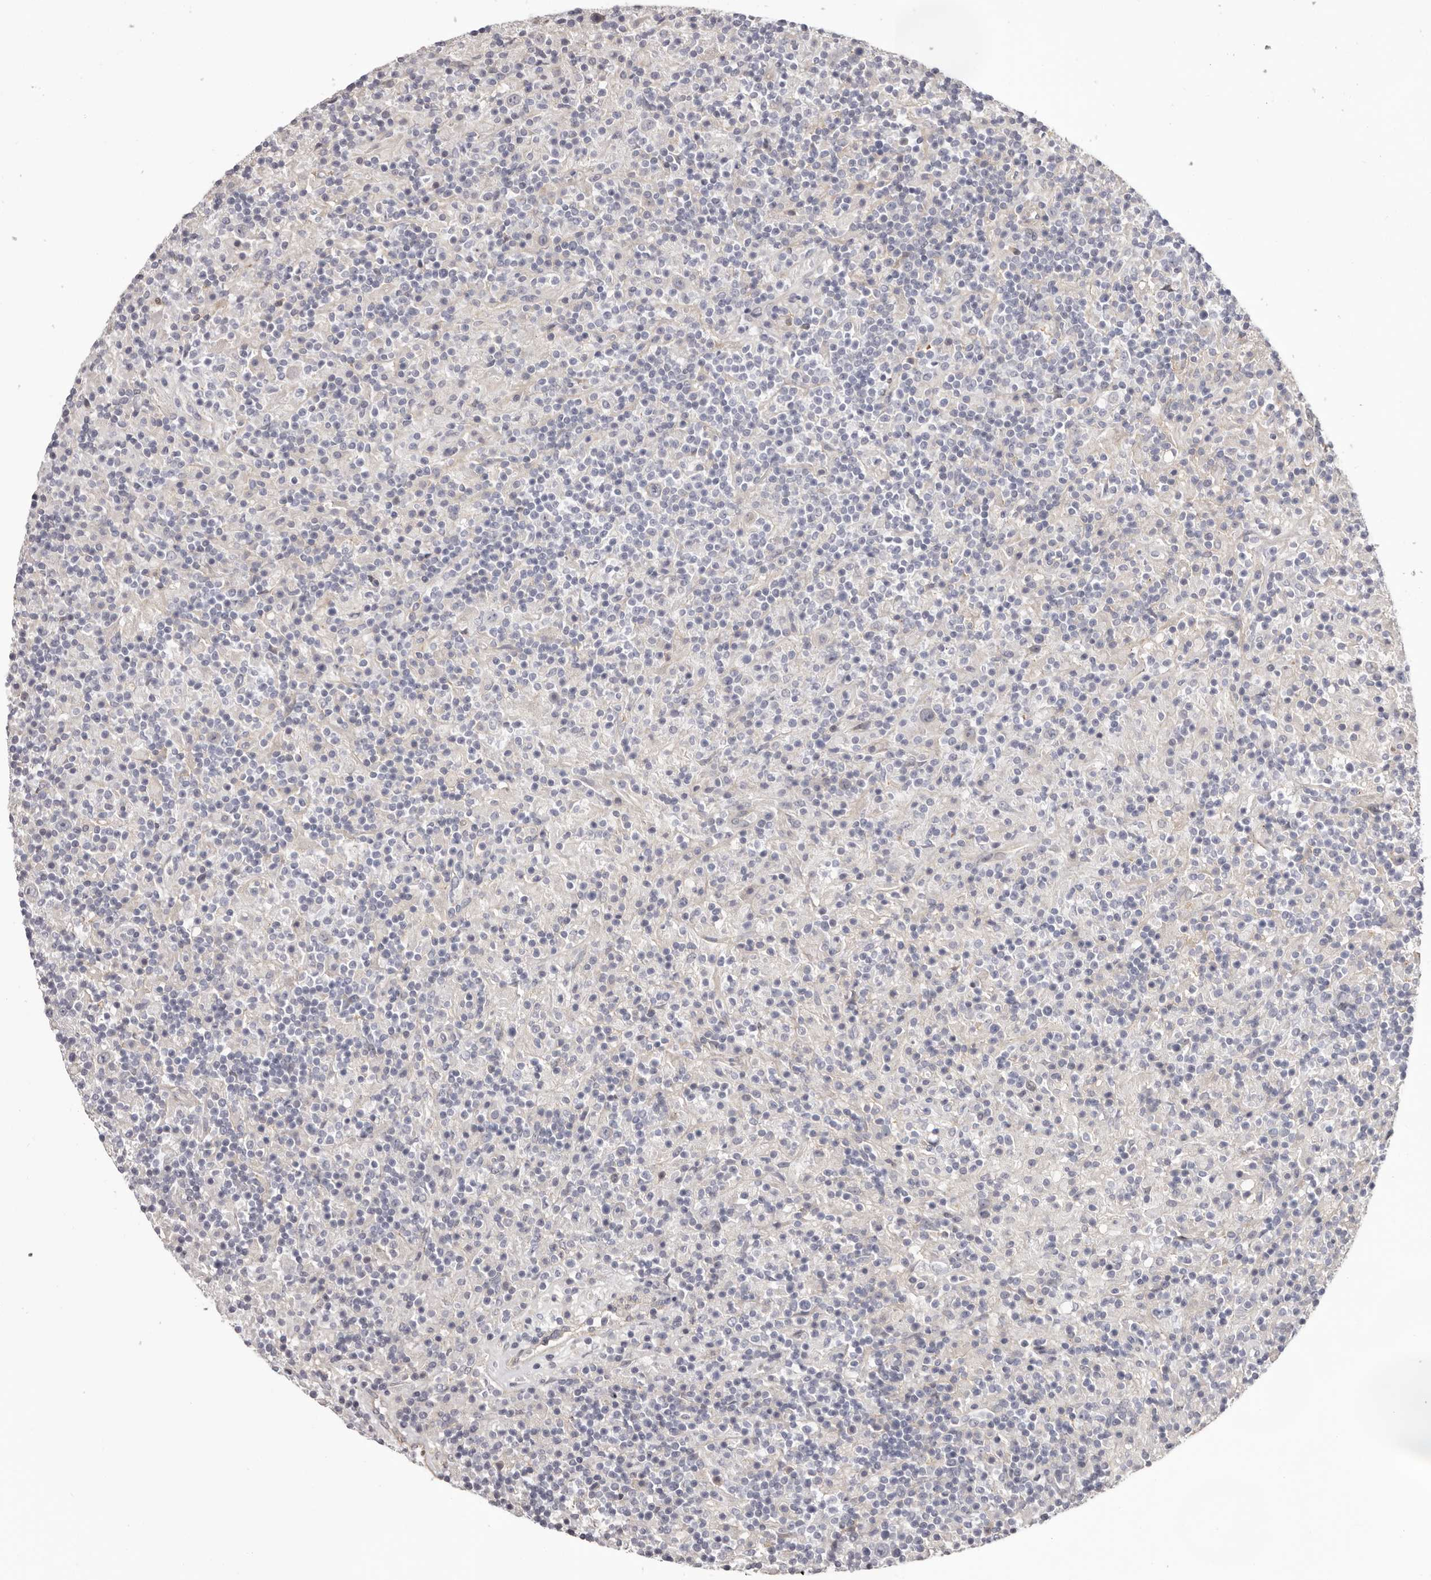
{"staining": {"intensity": "negative", "quantity": "none", "location": "none"}, "tissue": "lymphoma", "cell_type": "Tumor cells", "image_type": "cancer", "snomed": [{"axis": "morphology", "description": "Hodgkin's disease, NOS"}, {"axis": "topography", "description": "Lymph node"}], "caption": "IHC photomicrograph of neoplastic tissue: human lymphoma stained with DAB demonstrates no significant protein positivity in tumor cells.", "gene": "OTUD3", "patient": {"sex": "male", "age": 70}}